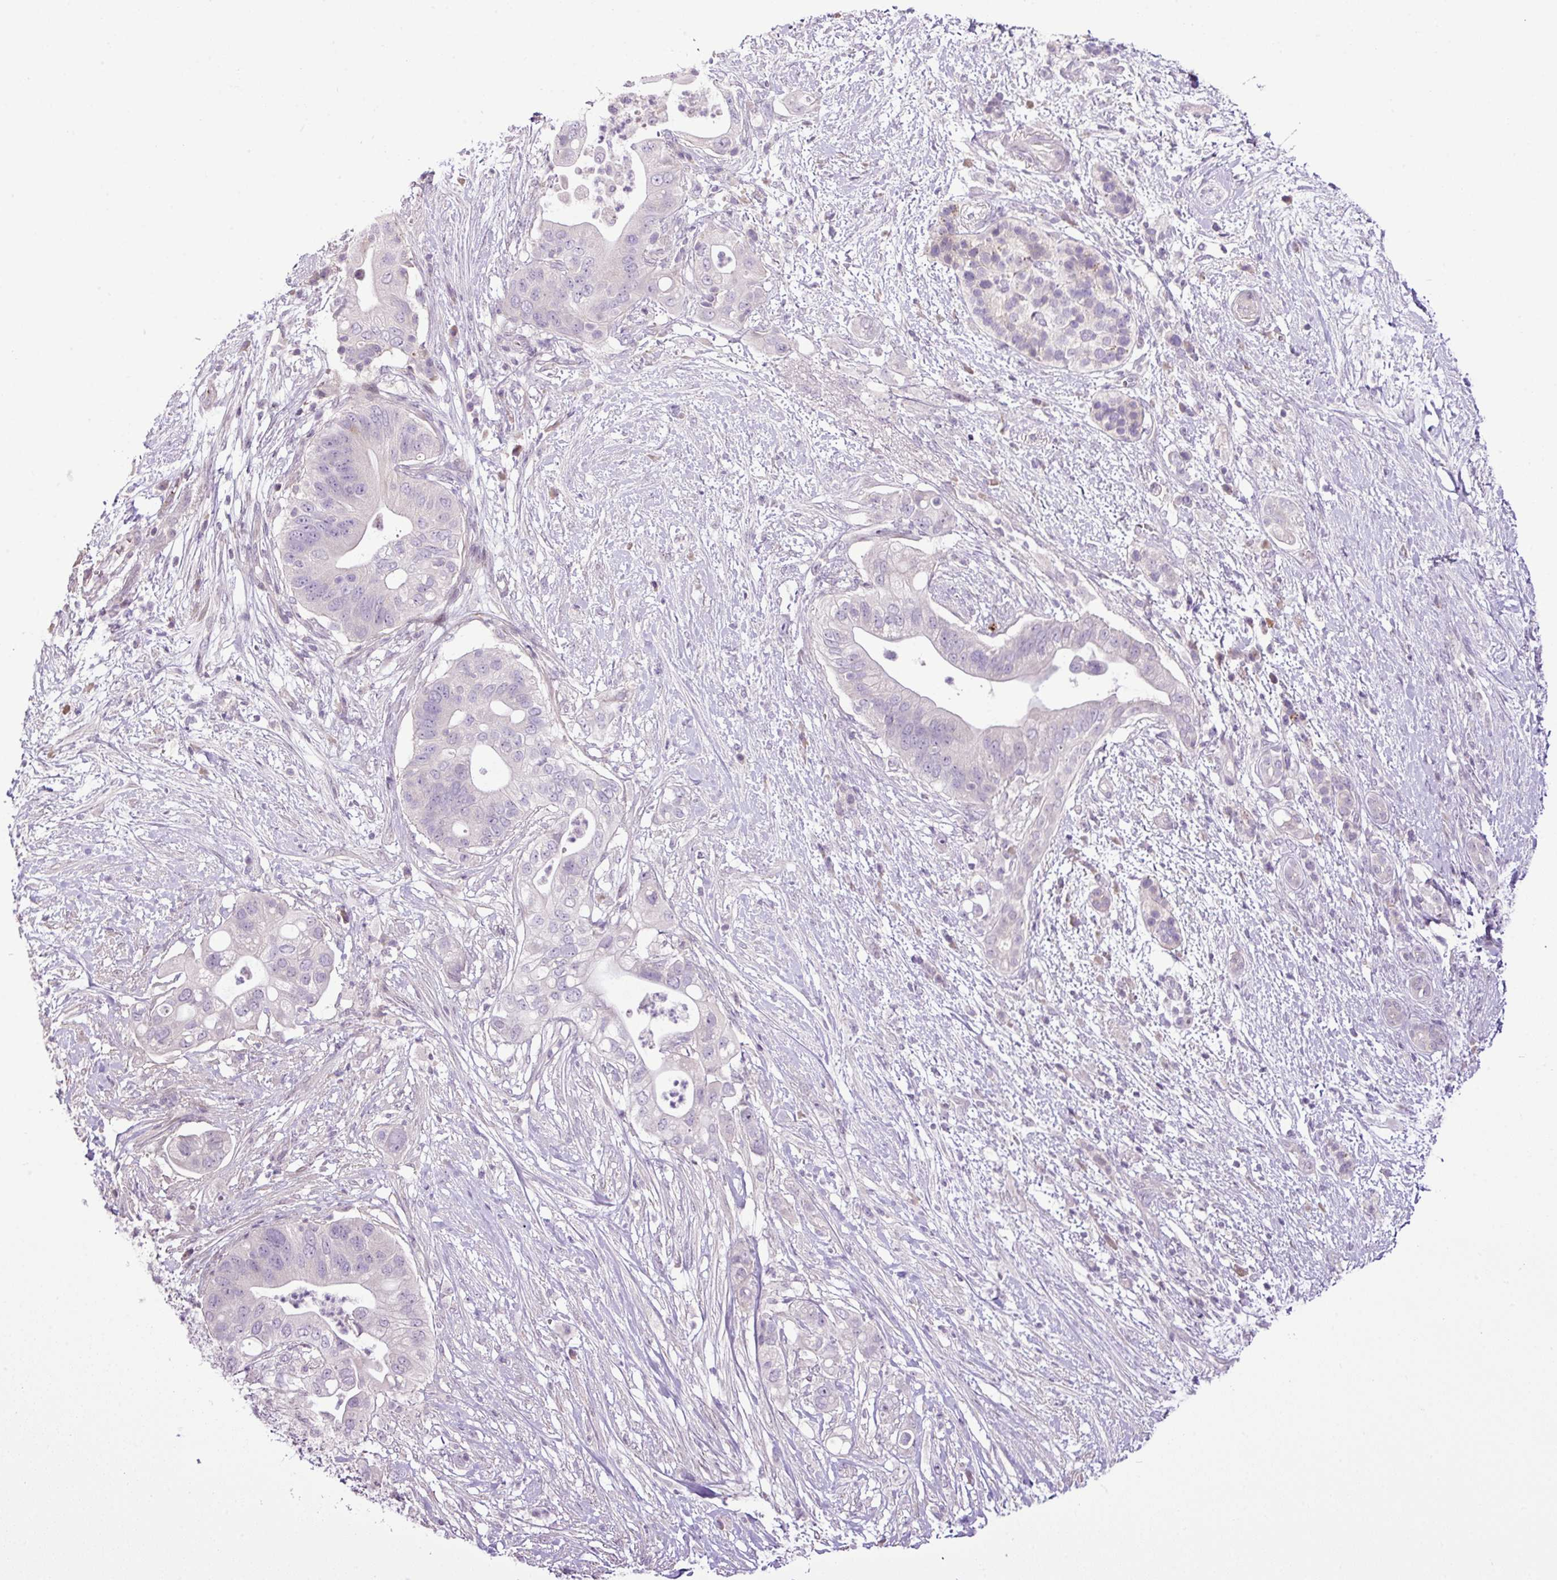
{"staining": {"intensity": "negative", "quantity": "none", "location": "none"}, "tissue": "pancreatic cancer", "cell_type": "Tumor cells", "image_type": "cancer", "snomed": [{"axis": "morphology", "description": "Adenocarcinoma, NOS"}, {"axis": "topography", "description": "Pancreas"}], "caption": "Human pancreatic adenocarcinoma stained for a protein using immunohistochemistry (IHC) reveals no staining in tumor cells.", "gene": "DNAJB13", "patient": {"sex": "female", "age": 72}}